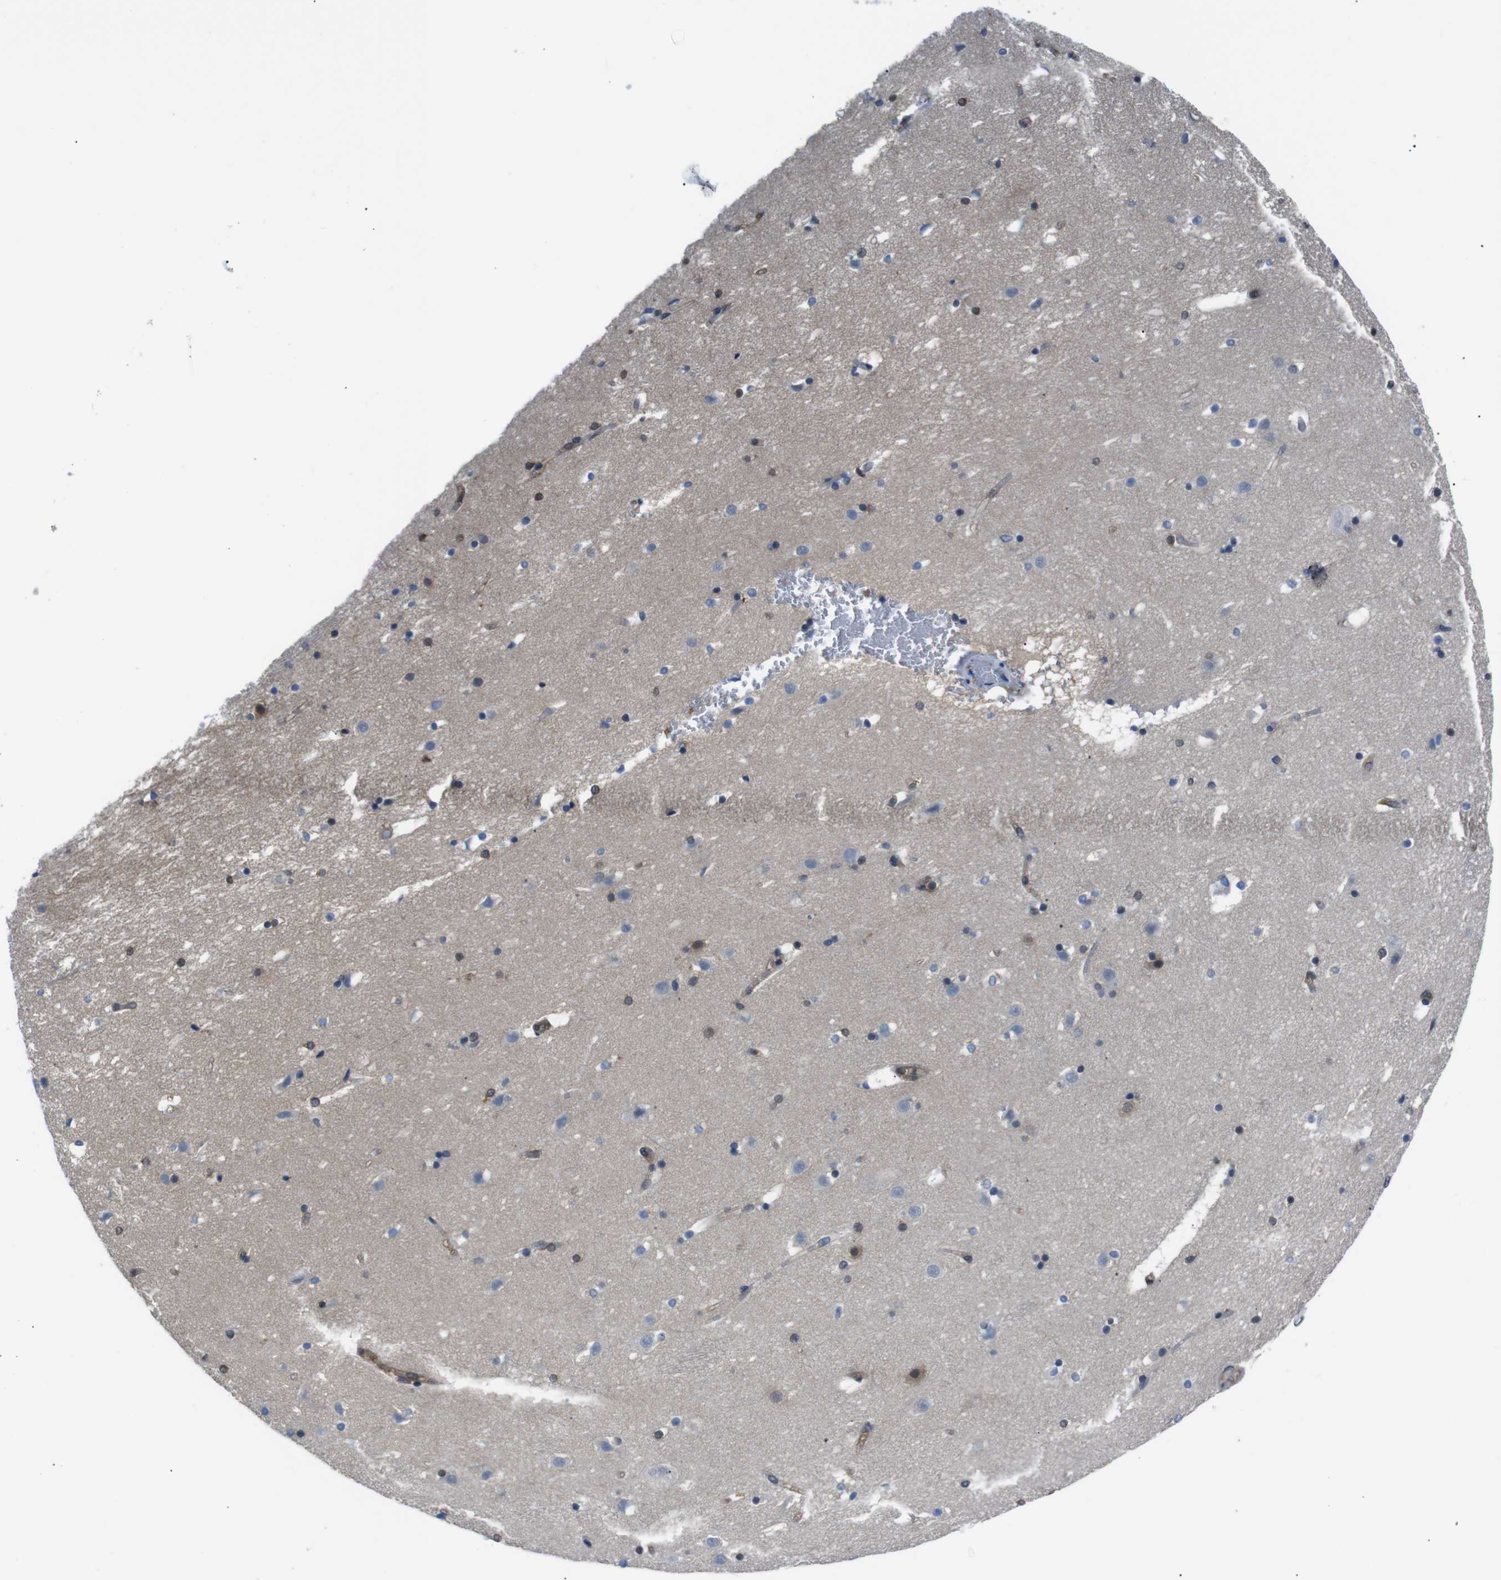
{"staining": {"intensity": "moderate", "quantity": "25%-75%", "location": "cytoplasmic/membranous,nuclear"}, "tissue": "caudate", "cell_type": "Glial cells", "image_type": "normal", "snomed": [{"axis": "morphology", "description": "Normal tissue, NOS"}, {"axis": "topography", "description": "Lateral ventricle wall"}], "caption": "Immunohistochemical staining of normal human caudate shows 25%-75% levels of moderate cytoplasmic/membranous,nuclear protein expression in about 25%-75% of glial cells. Nuclei are stained in blue.", "gene": "UBXN1", "patient": {"sex": "male", "age": 45}}